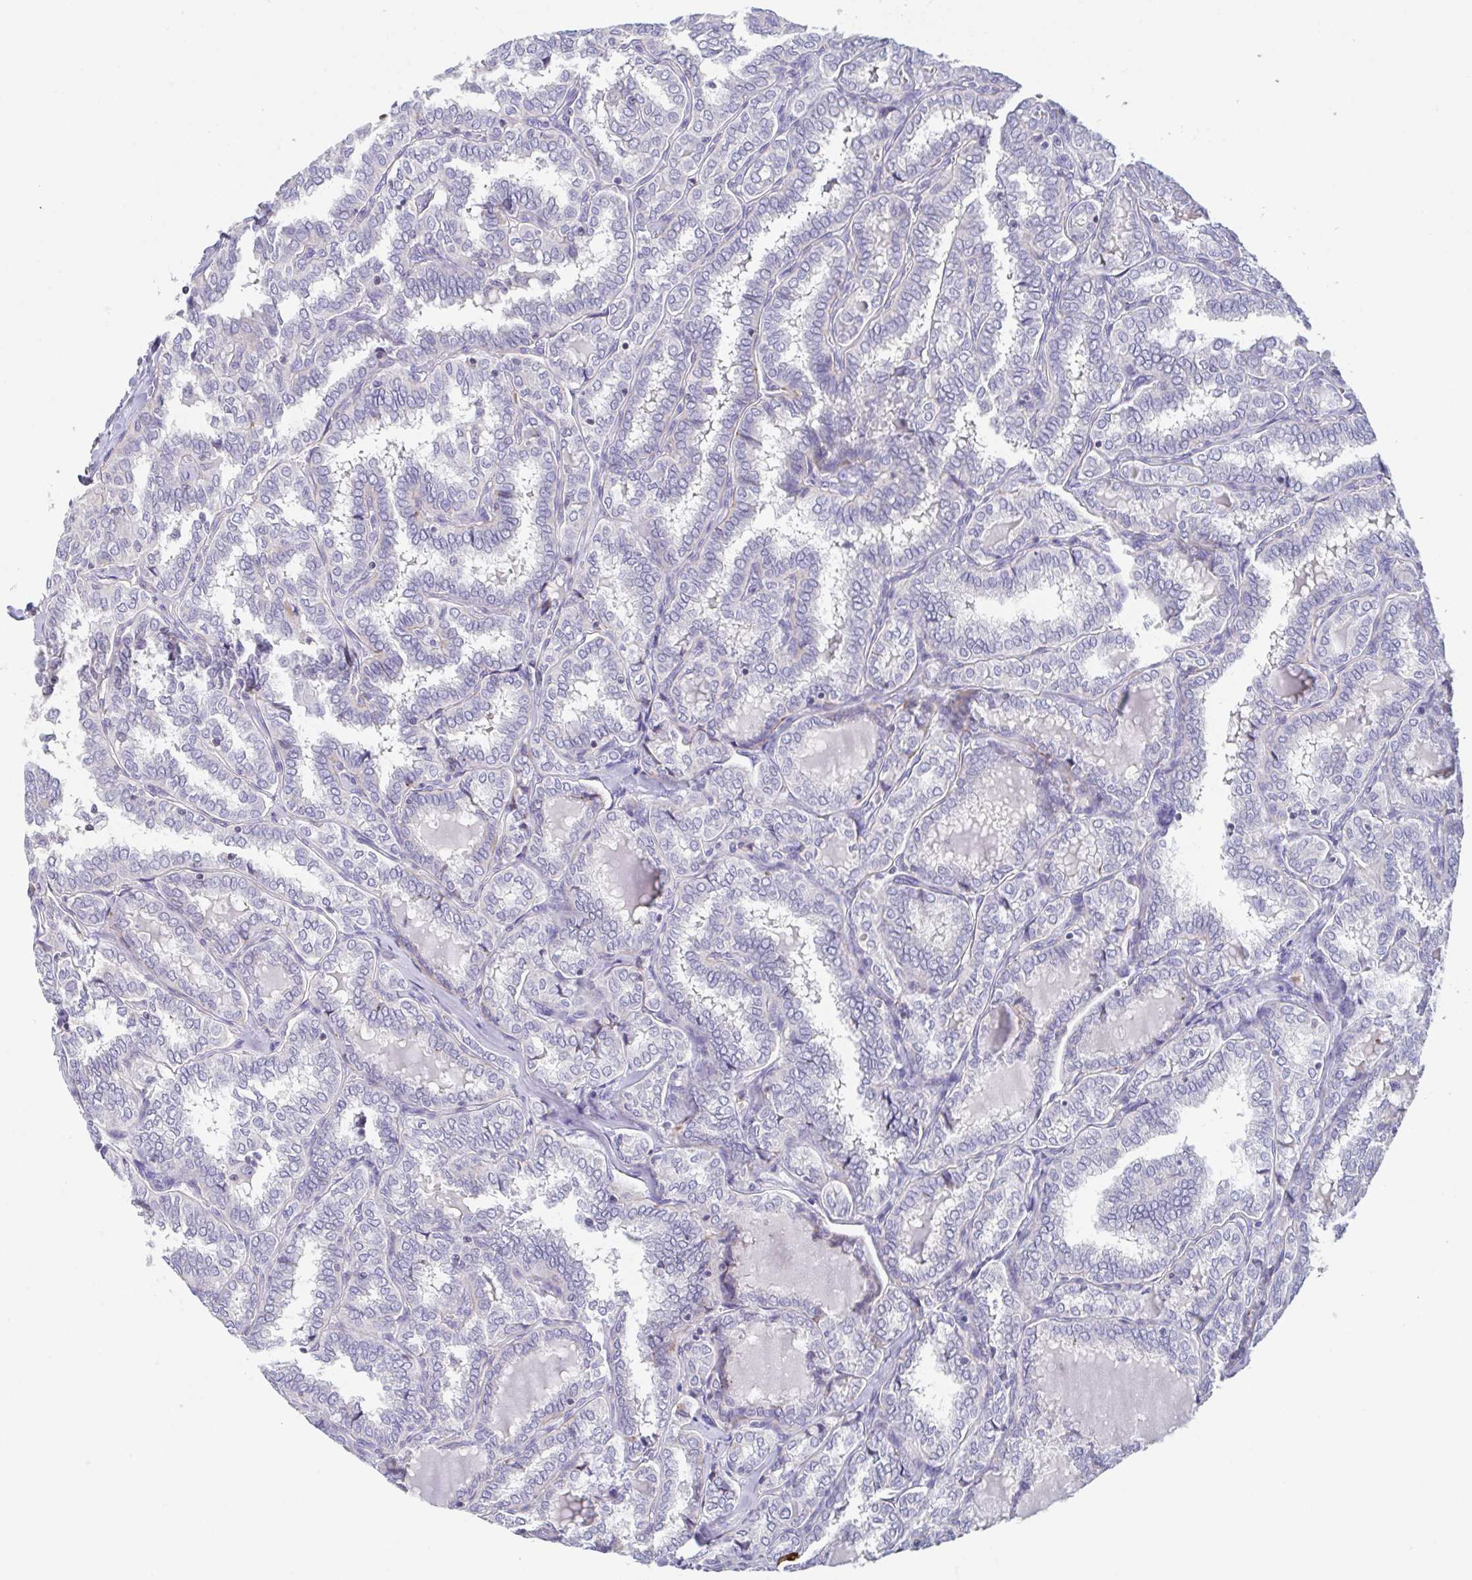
{"staining": {"intensity": "negative", "quantity": "none", "location": "none"}, "tissue": "thyroid cancer", "cell_type": "Tumor cells", "image_type": "cancer", "snomed": [{"axis": "morphology", "description": "Papillary adenocarcinoma, NOS"}, {"axis": "topography", "description": "Thyroid gland"}], "caption": "Tumor cells show no significant expression in thyroid papillary adenocarcinoma.", "gene": "LRRC58", "patient": {"sex": "female", "age": 30}}